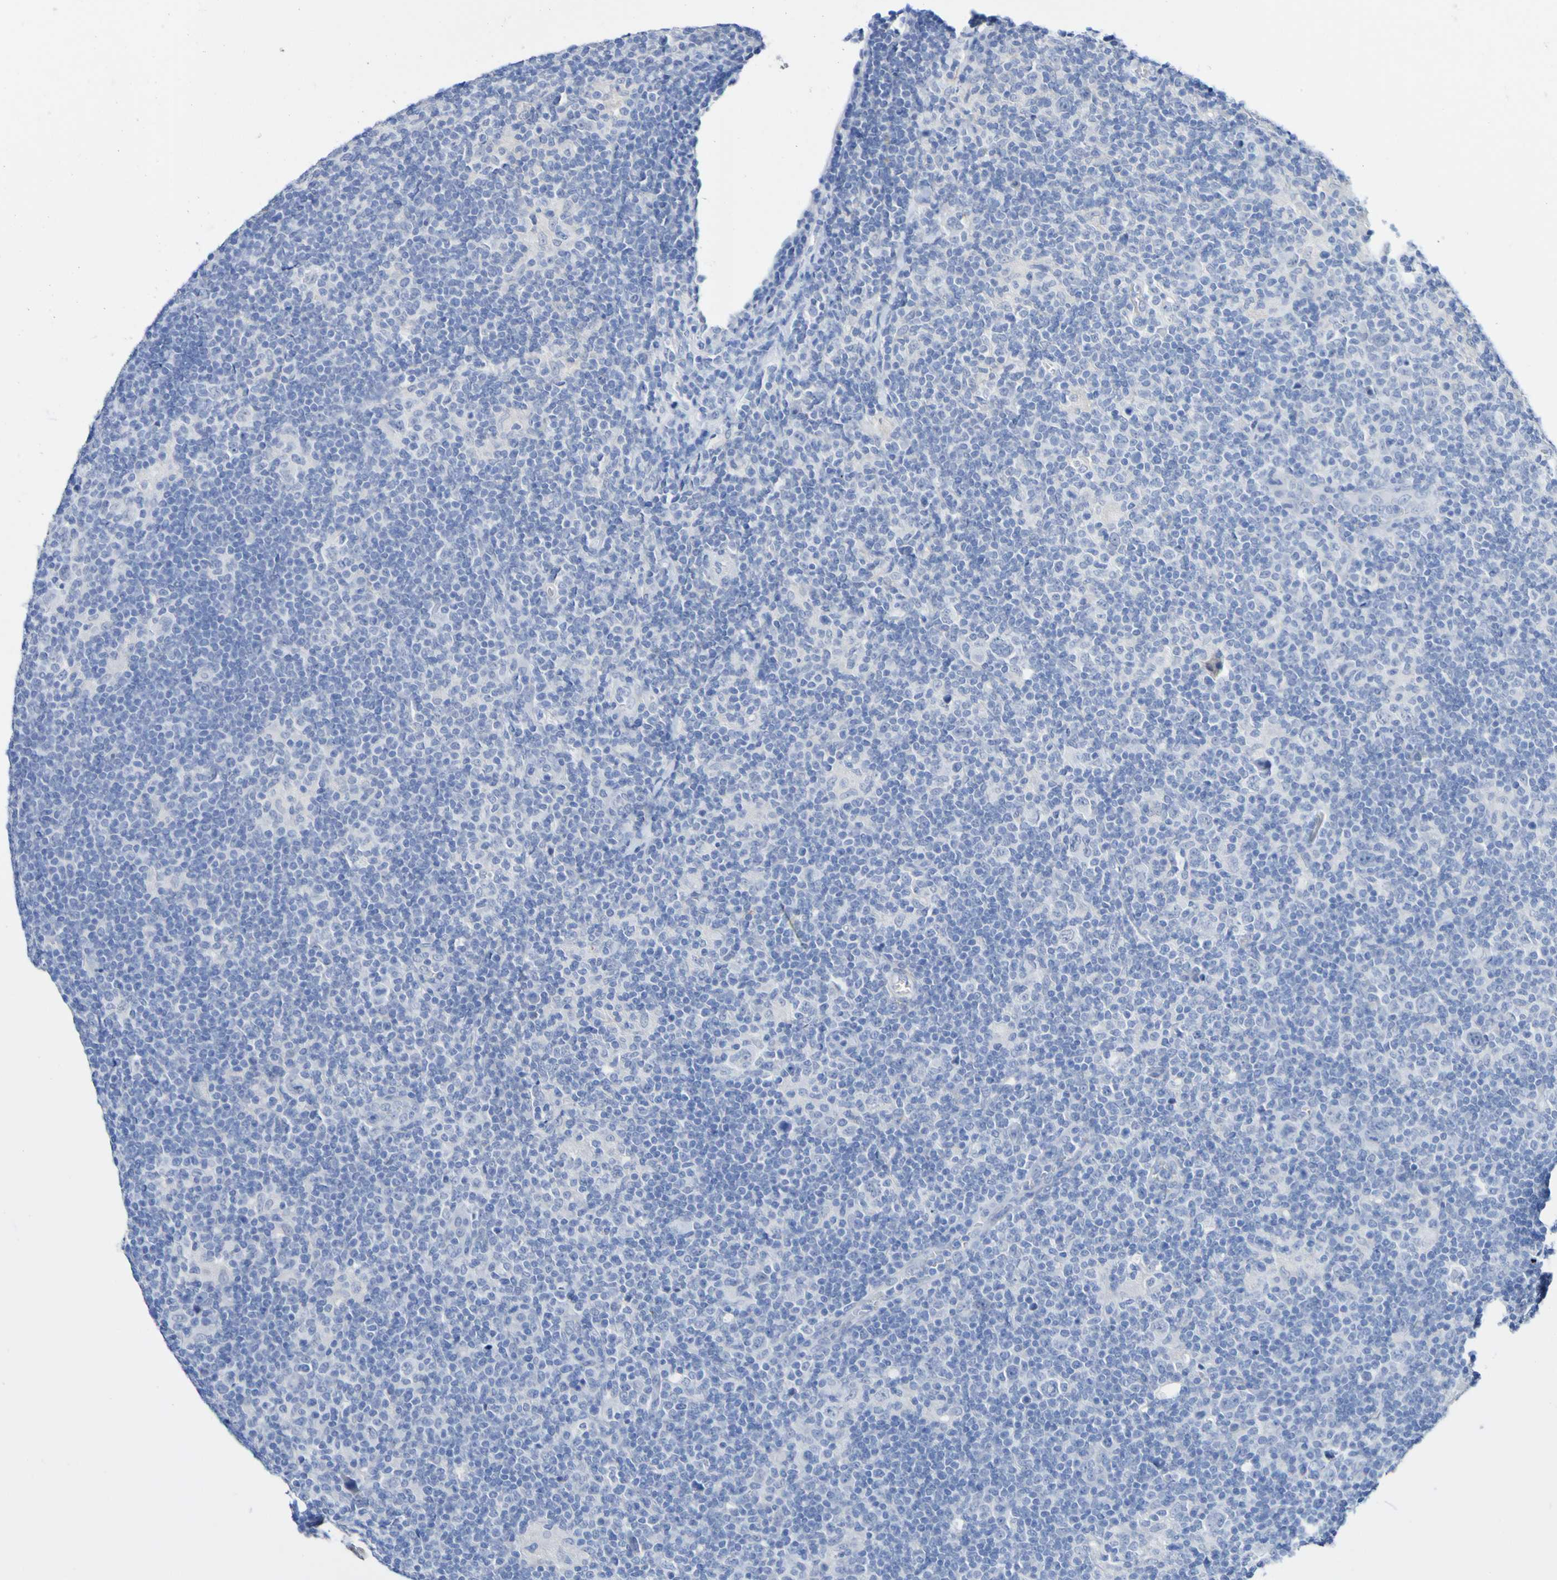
{"staining": {"intensity": "negative", "quantity": "none", "location": "none"}, "tissue": "lymphoma", "cell_type": "Tumor cells", "image_type": "cancer", "snomed": [{"axis": "morphology", "description": "Hodgkin's disease, NOS"}, {"axis": "topography", "description": "Lymph node"}], "caption": "This is a image of immunohistochemistry (IHC) staining of Hodgkin's disease, which shows no positivity in tumor cells.", "gene": "SGCB", "patient": {"sex": "female", "age": 57}}